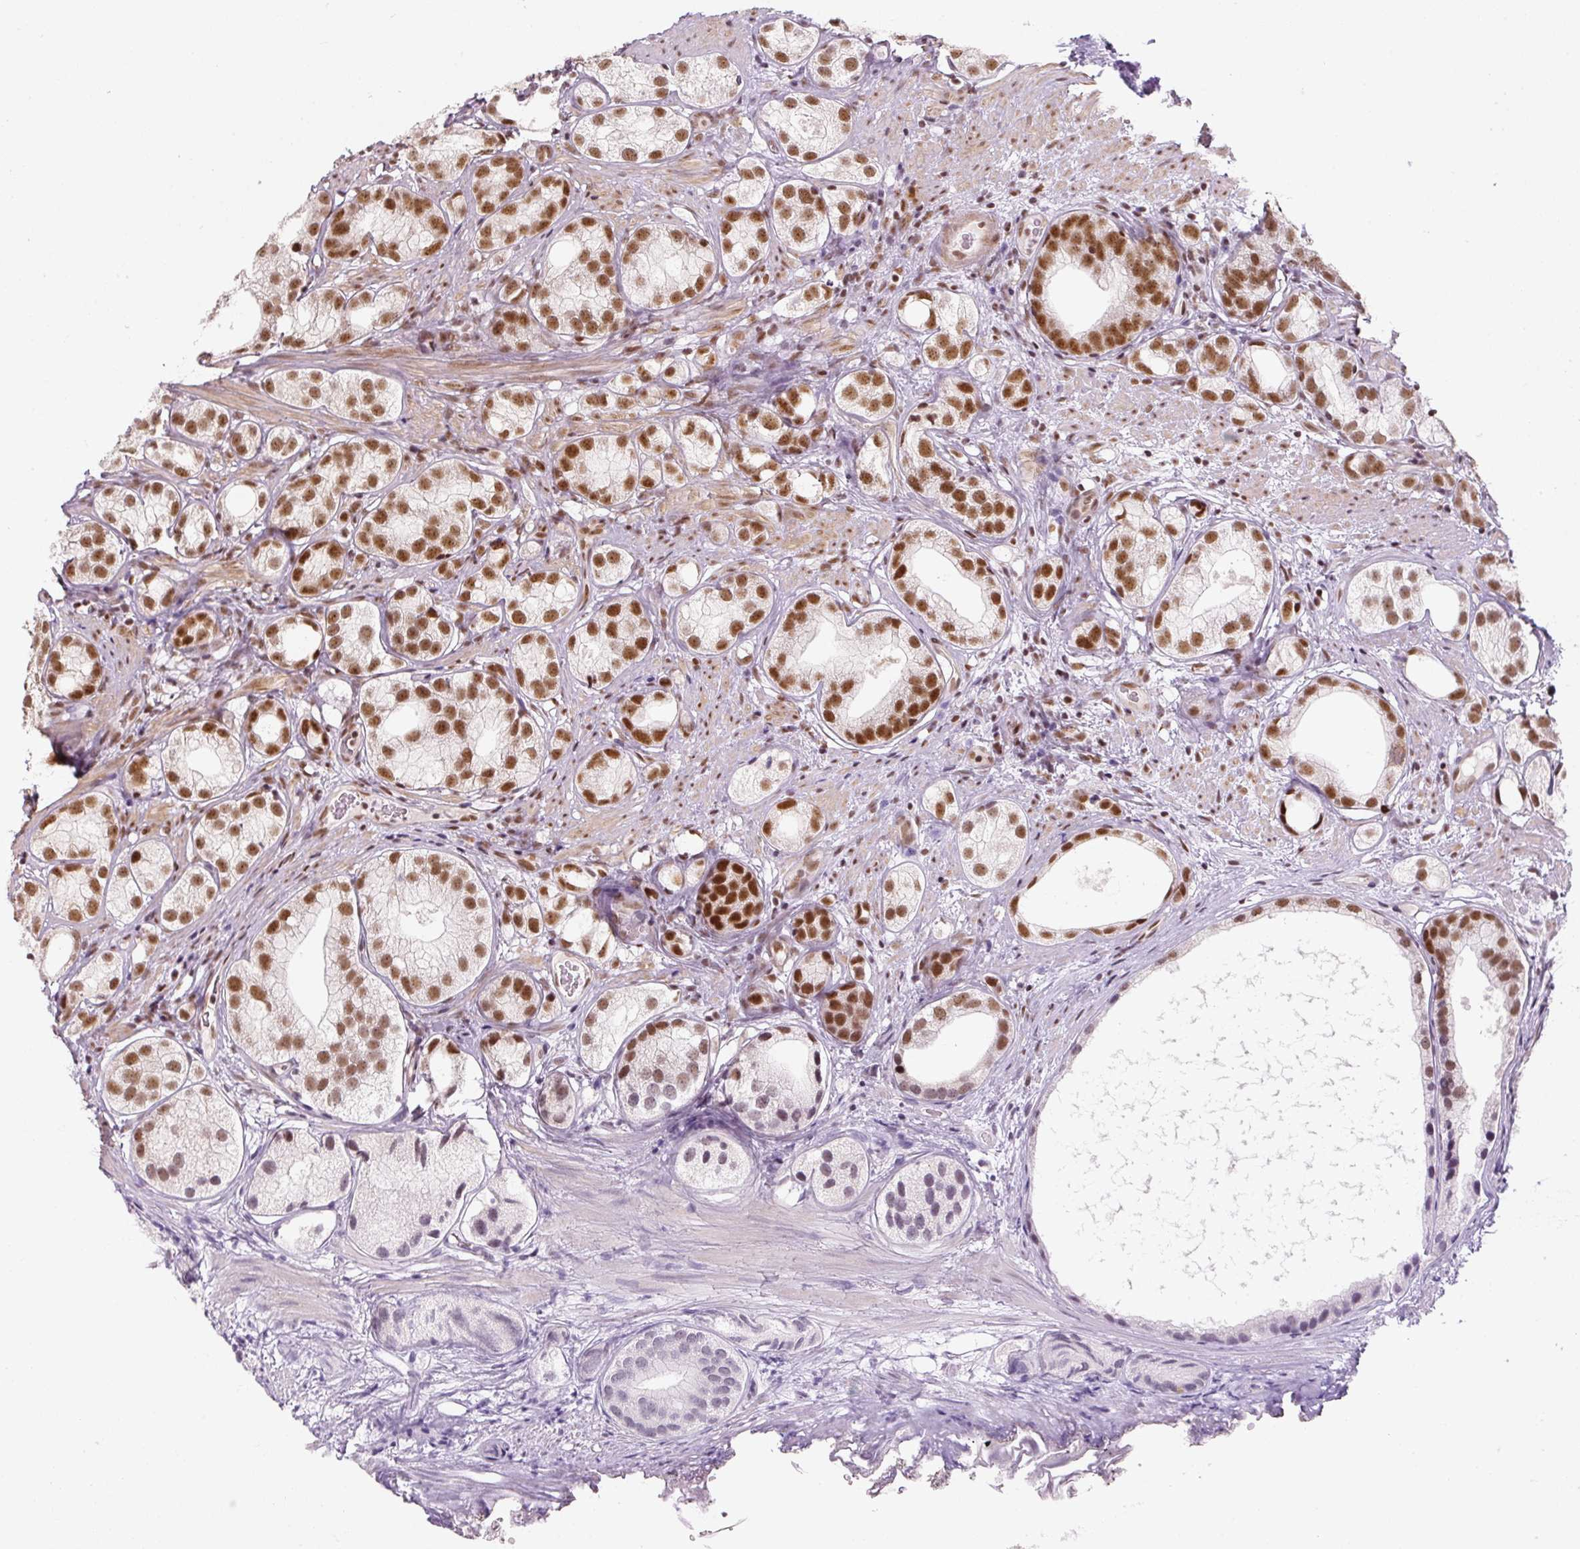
{"staining": {"intensity": "strong", "quantity": ">75%", "location": "nuclear"}, "tissue": "prostate cancer", "cell_type": "Tumor cells", "image_type": "cancer", "snomed": [{"axis": "morphology", "description": "Adenocarcinoma, High grade"}, {"axis": "topography", "description": "Prostate"}], "caption": "High-power microscopy captured an immunohistochemistry (IHC) histopathology image of prostate cancer, revealing strong nuclear expression in about >75% of tumor cells.", "gene": "U2AF2", "patient": {"sex": "male", "age": 82}}